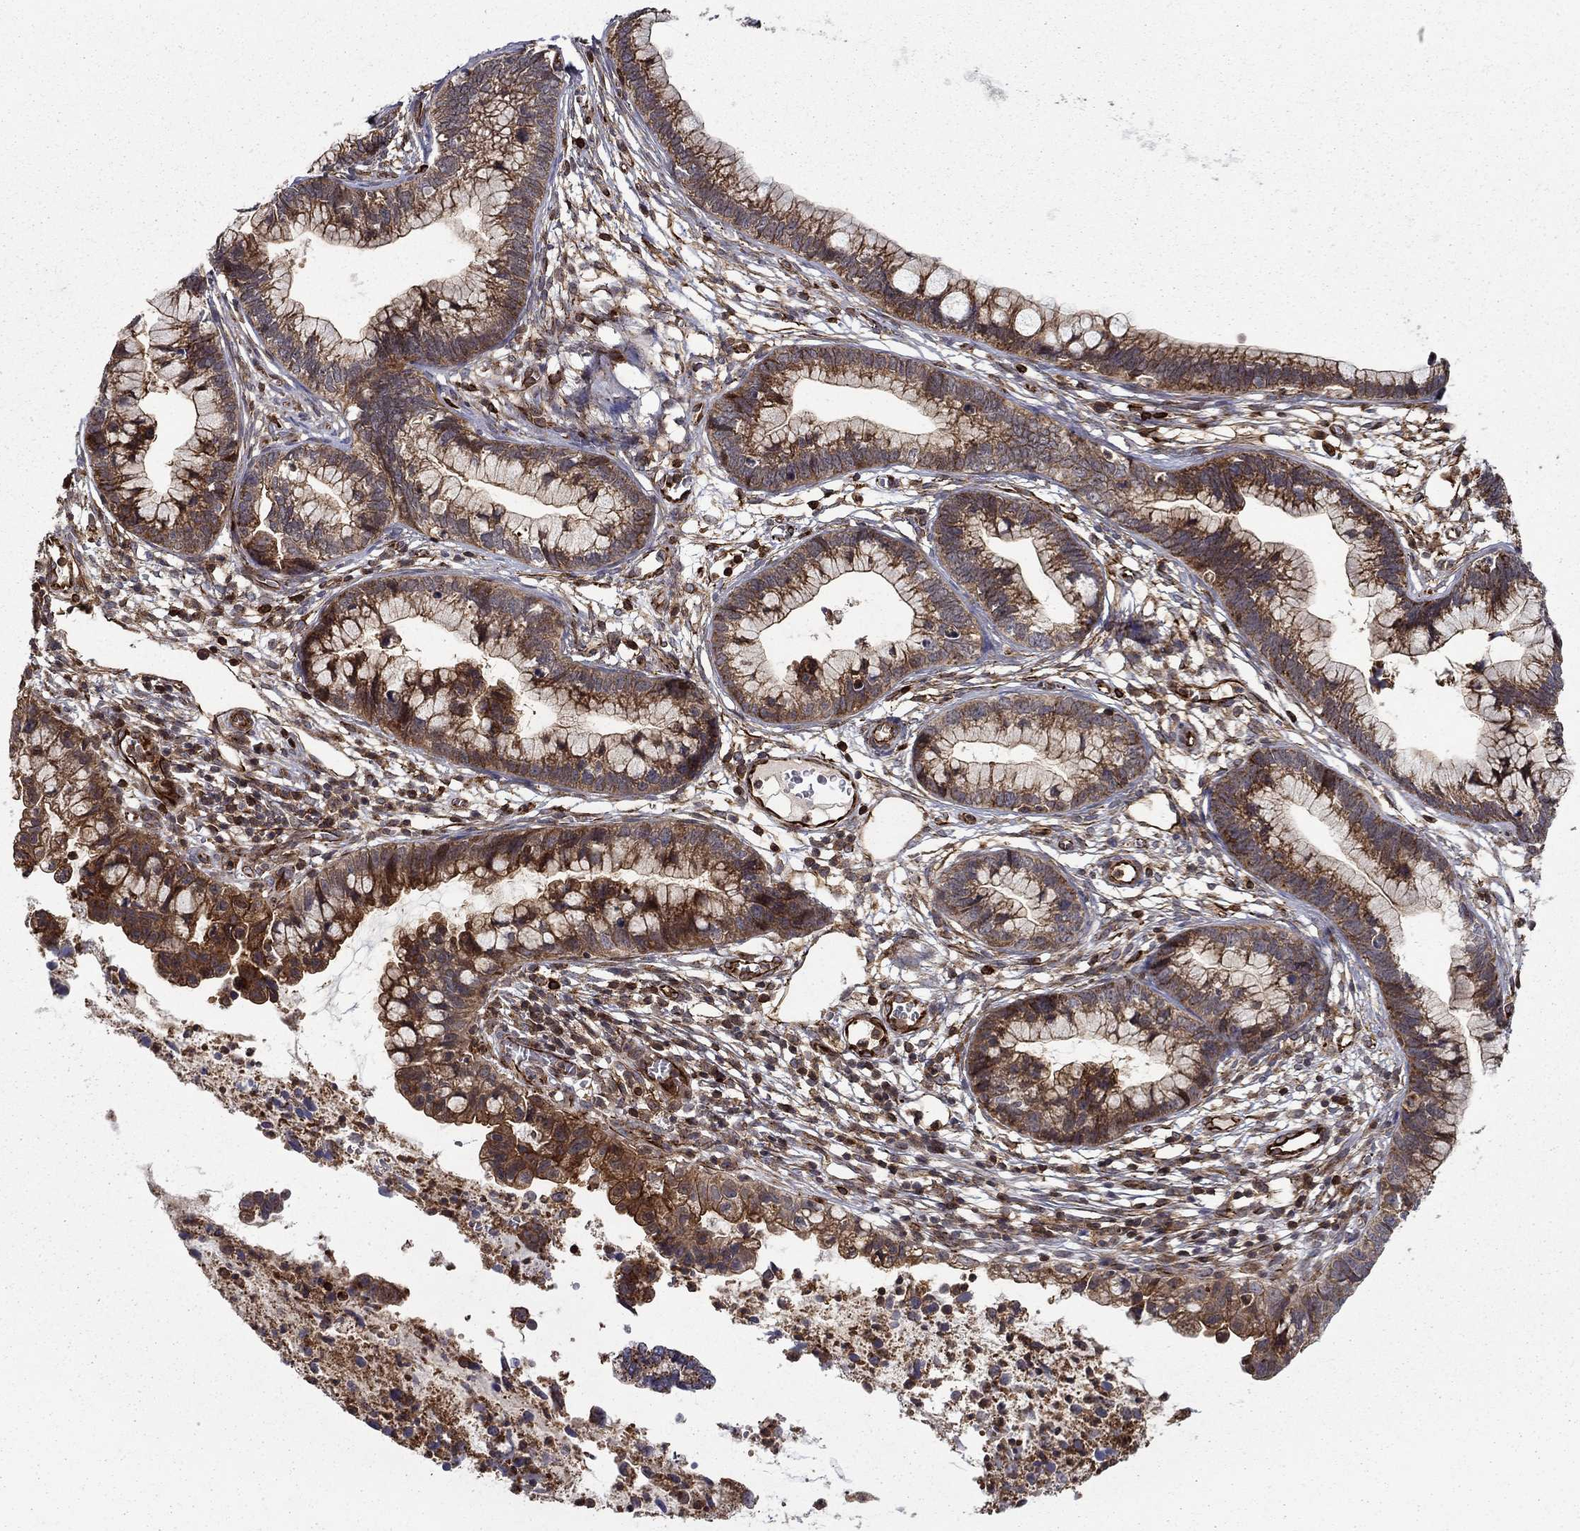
{"staining": {"intensity": "strong", "quantity": "25%-75%", "location": "cytoplasmic/membranous"}, "tissue": "cervical cancer", "cell_type": "Tumor cells", "image_type": "cancer", "snomed": [{"axis": "morphology", "description": "Adenocarcinoma, NOS"}, {"axis": "topography", "description": "Cervix"}], "caption": "IHC histopathology image of neoplastic tissue: adenocarcinoma (cervical) stained using immunohistochemistry displays high levels of strong protein expression localized specifically in the cytoplasmic/membranous of tumor cells, appearing as a cytoplasmic/membranous brown color.", "gene": "ADM", "patient": {"sex": "female", "age": 44}}